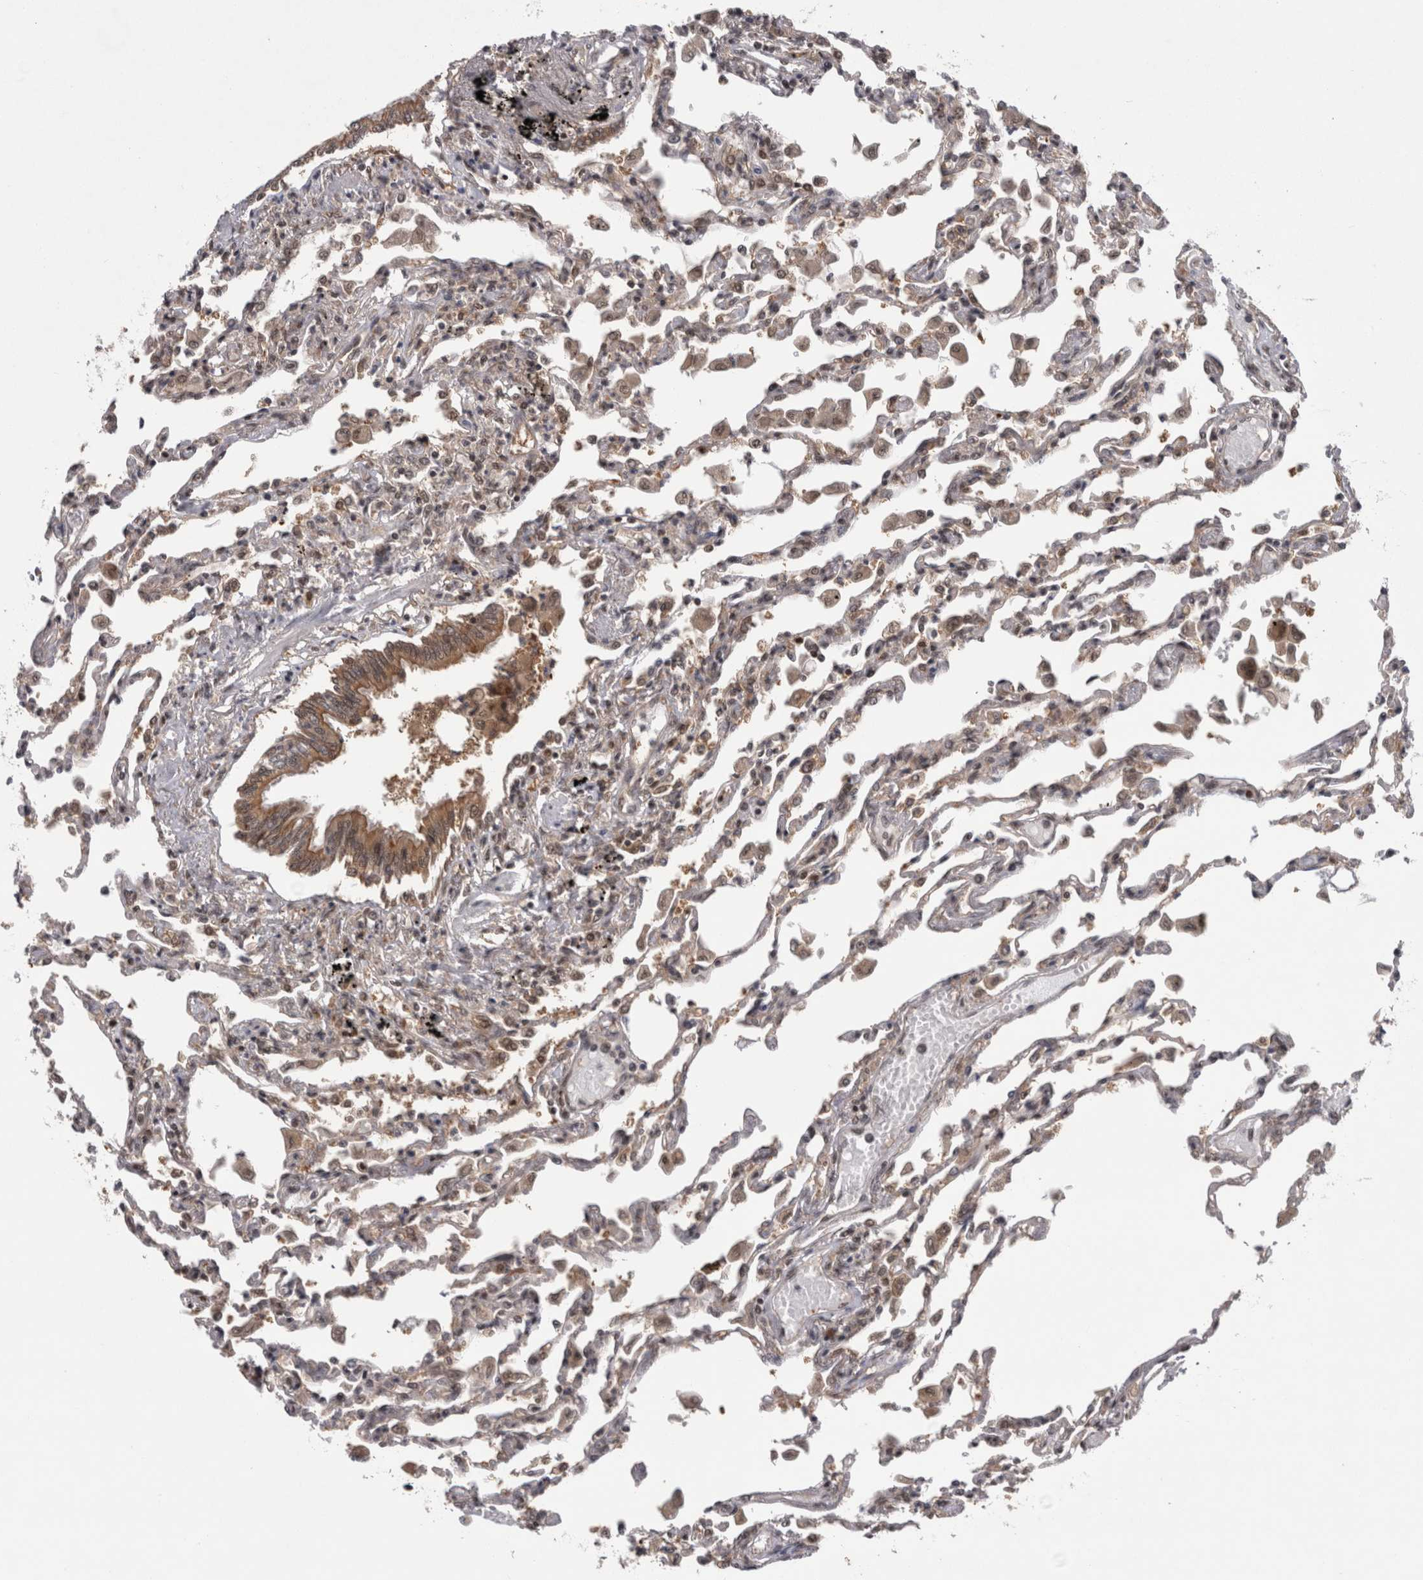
{"staining": {"intensity": "weak", "quantity": "25%-75%", "location": "cytoplasmic/membranous"}, "tissue": "lung", "cell_type": "Alveolar cells", "image_type": "normal", "snomed": [{"axis": "morphology", "description": "Normal tissue, NOS"}, {"axis": "topography", "description": "Bronchus"}, {"axis": "topography", "description": "Lung"}], "caption": "An image of lung stained for a protein reveals weak cytoplasmic/membranous brown staining in alveolar cells. (Brightfield microscopy of DAB IHC at high magnification).", "gene": "PSMB2", "patient": {"sex": "female", "age": 49}}